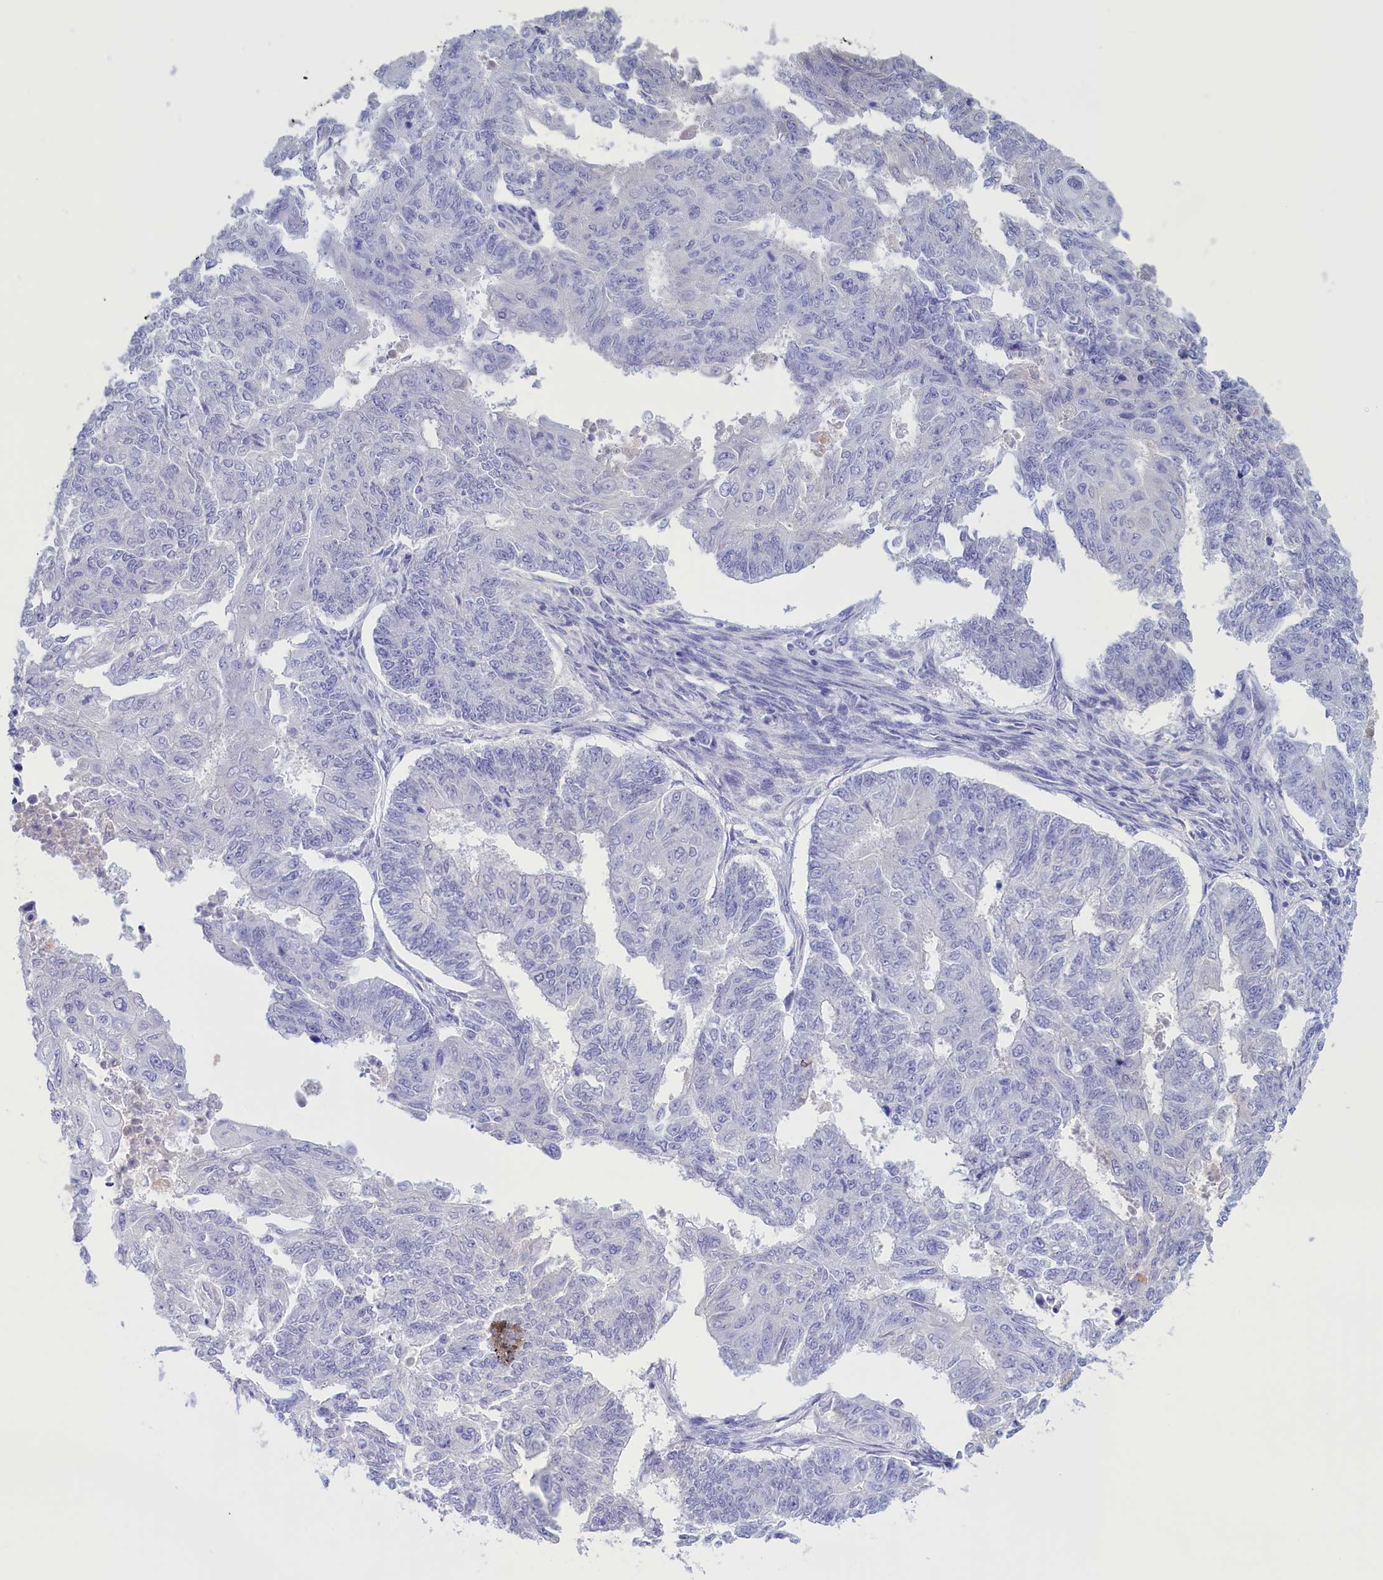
{"staining": {"intensity": "negative", "quantity": "none", "location": "none"}, "tissue": "endometrial cancer", "cell_type": "Tumor cells", "image_type": "cancer", "snomed": [{"axis": "morphology", "description": "Adenocarcinoma, NOS"}, {"axis": "topography", "description": "Endometrium"}], "caption": "This is an immunohistochemistry (IHC) photomicrograph of human endometrial cancer (adenocarcinoma). There is no expression in tumor cells.", "gene": "PROK2", "patient": {"sex": "female", "age": 32}}